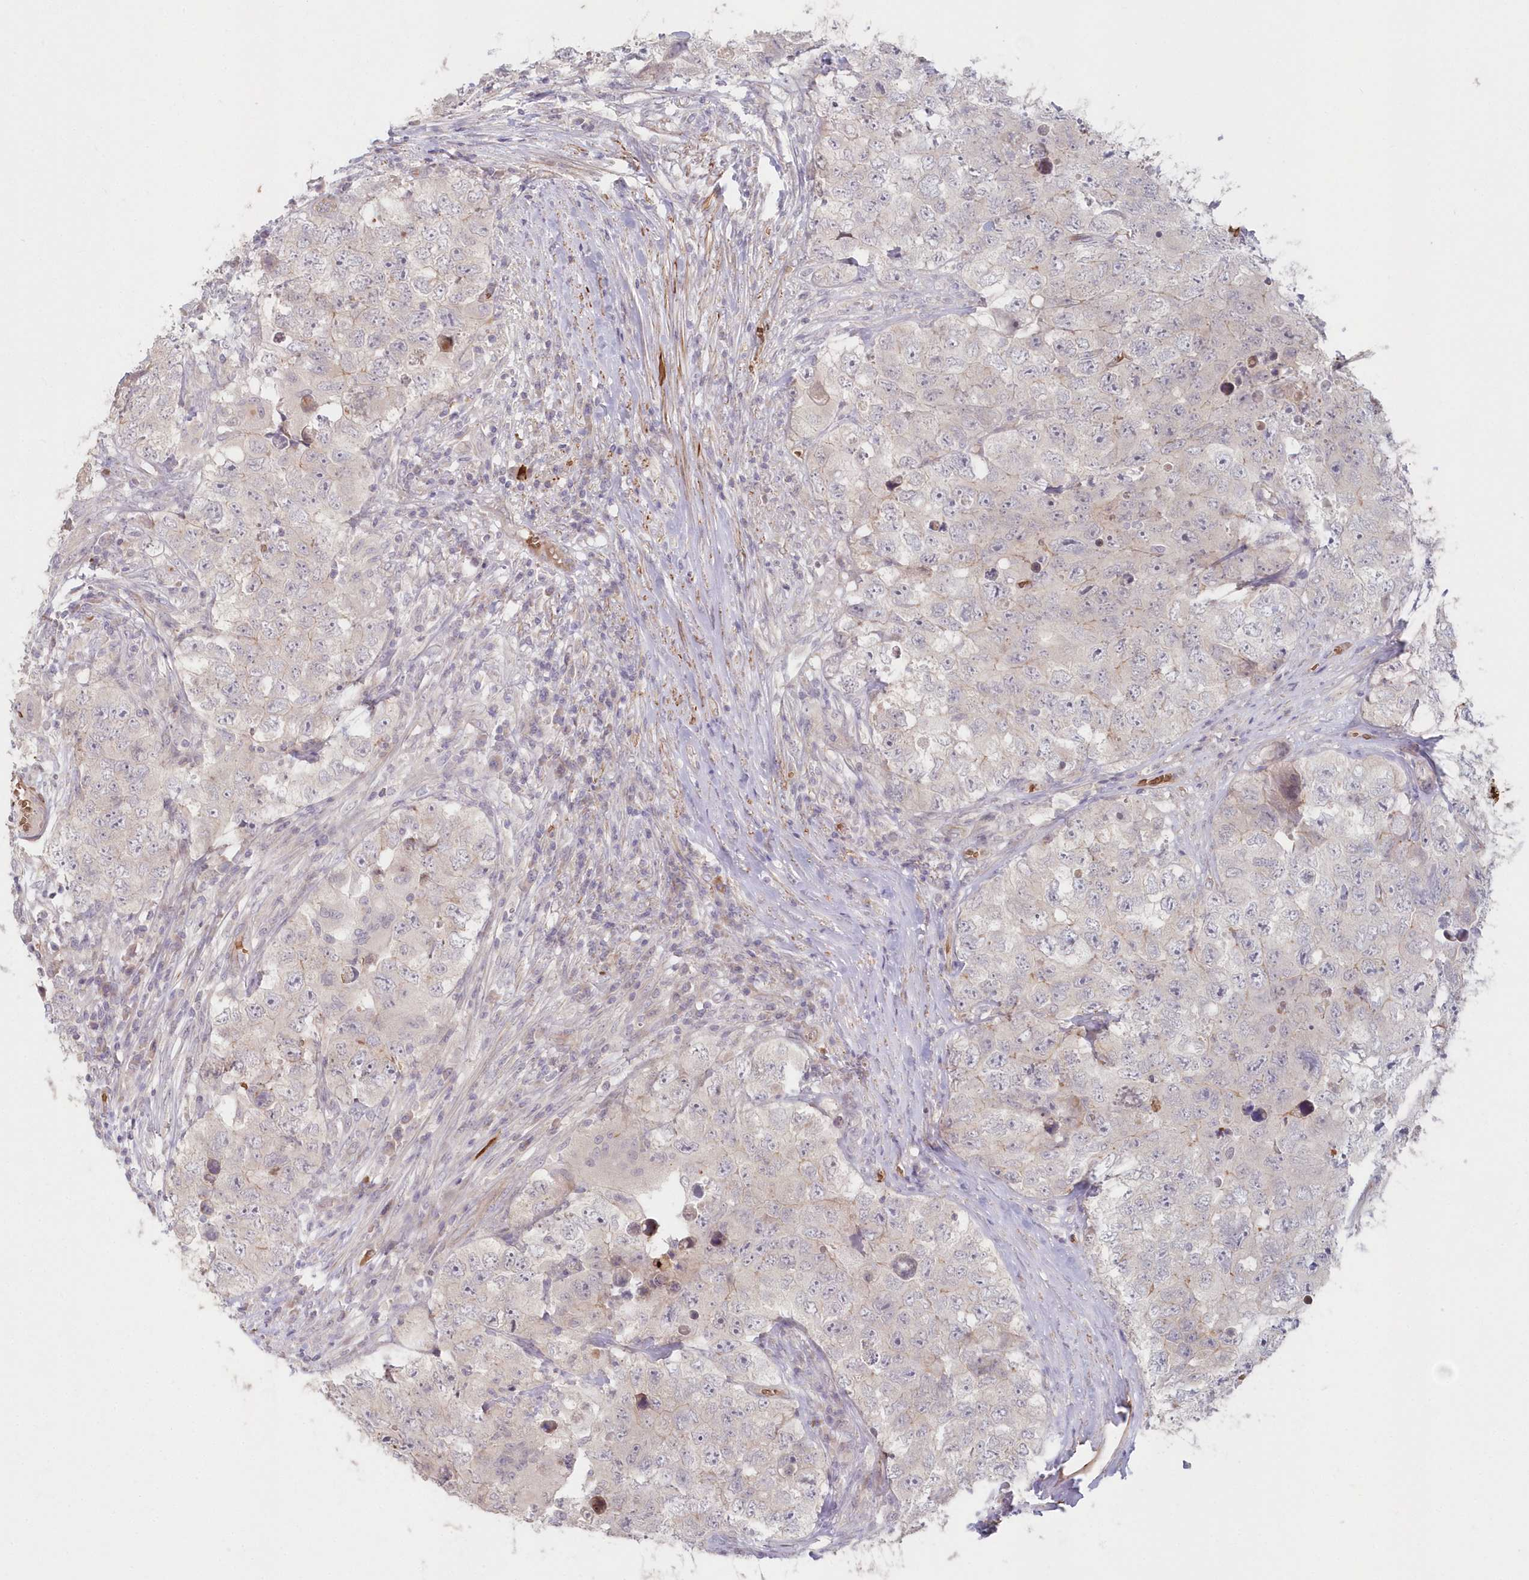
{"staining": {"intensity": "negative", "quantity": "none", "location": "none"}, "tissue": "testis cancer", "cell_type": "Tumor cells", "image_type": "cancer", "snomed": [{"axis": "morphology", "description": "Seminoma, NOS"}, {"axis": "morphology", "description": "Carcinoma, Embryonal, NOS"}, {"axis": "topography", "description": "Testis"}], "caption": "Micrograph shows no significant protein positivity in tumor cells of testis embryonal carcinoma. Nuclei are stained in blue.", "gene": "SERINC1", "patient": {"sex": "male", "age": 43}}